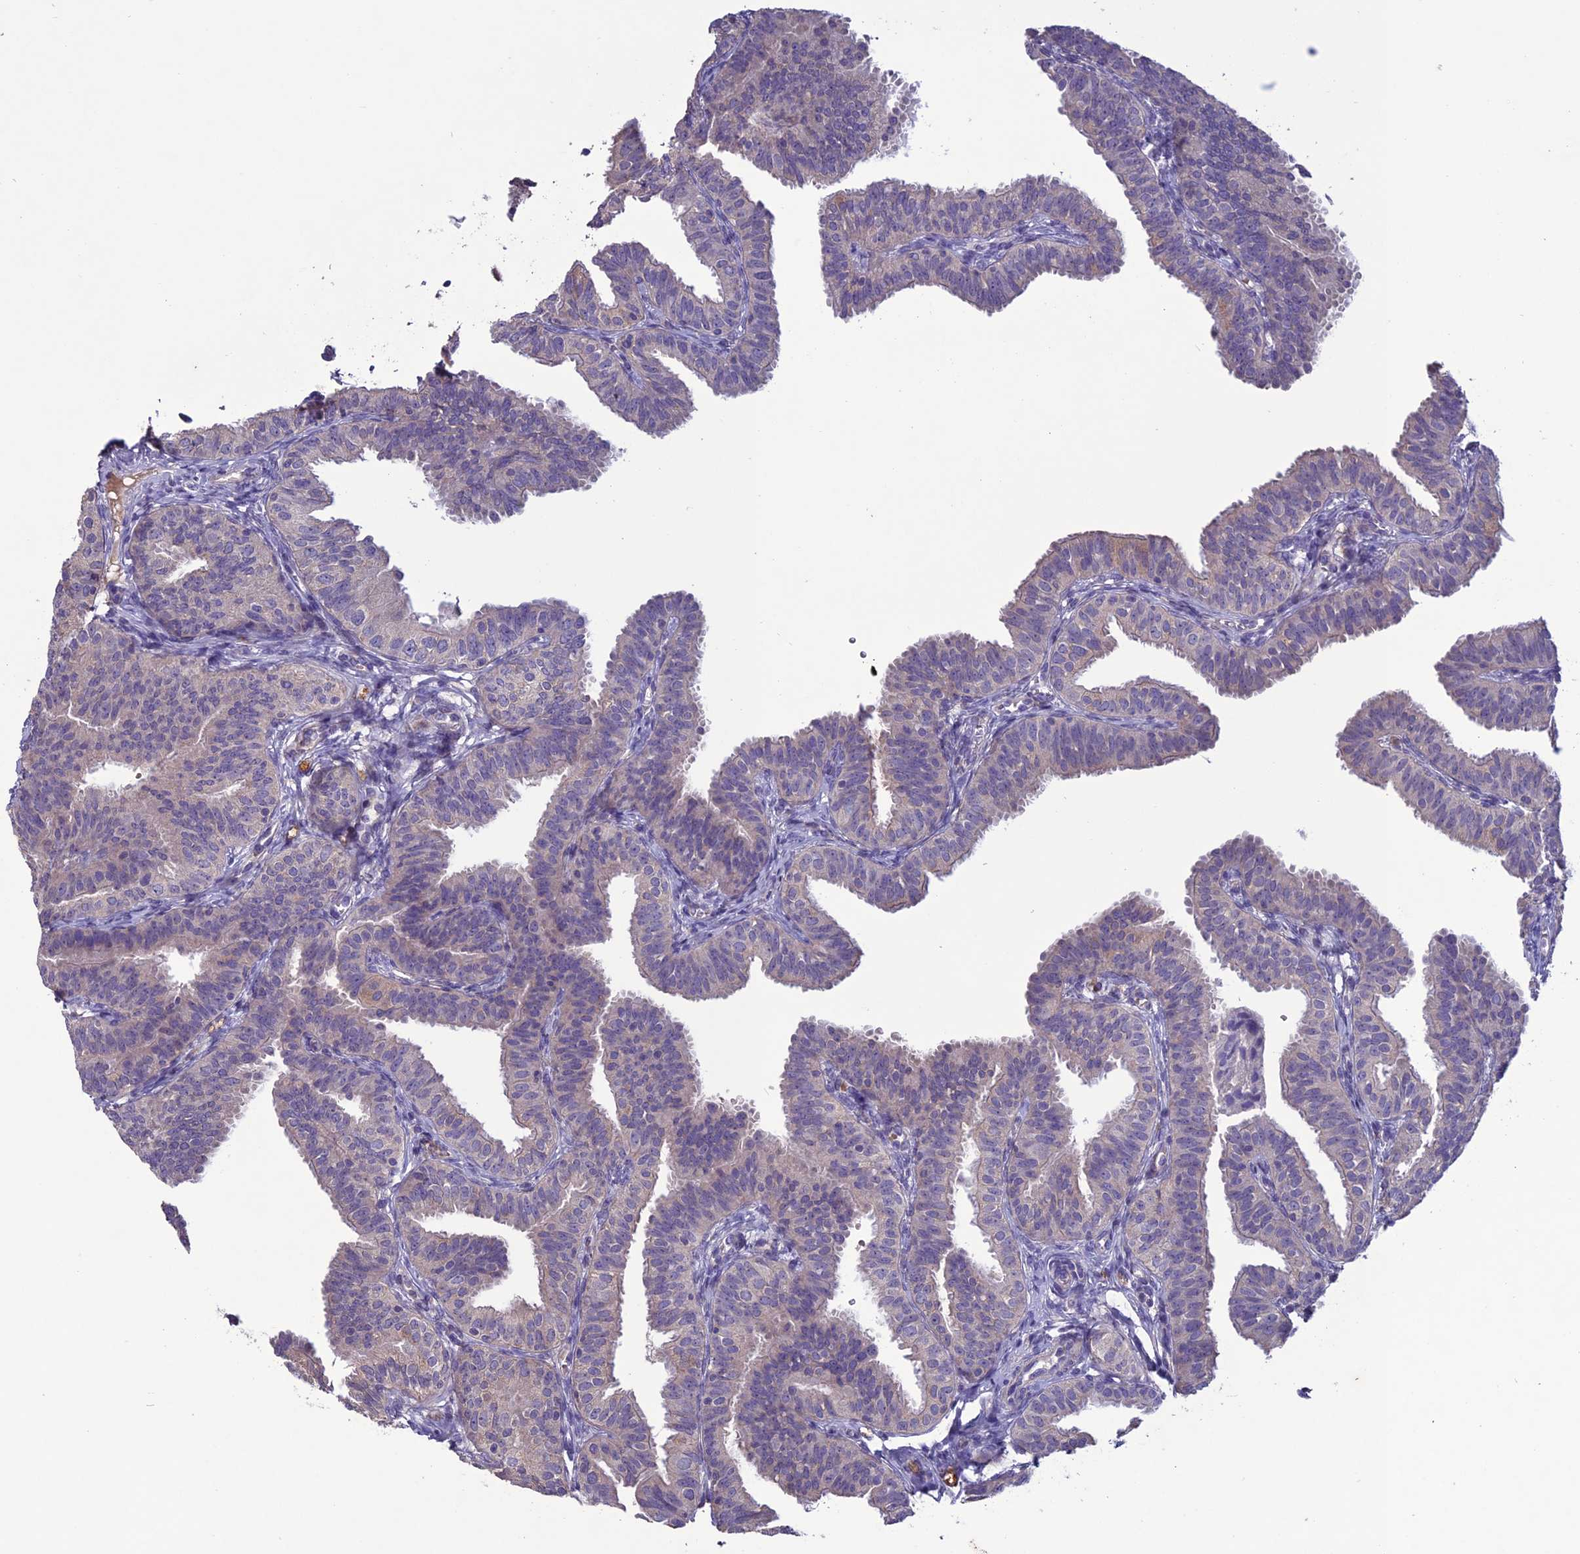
{"staining": {"intensity": "weak", "quantity": "<25%", "location": "cytoplasmic/membranous"}, "tissue": "fallopian tube", "cell_type": "Glandular cells", "image_type": "normal", "snomed": [{"axis": "morphology", "description": "Normal tissue, NOS"}, {"axis": "topography", "description": "Fallopian tube"}], "caption": "IHC histopathology image of benign fallopian tube: human fallopian tube stained with DAB exhibits no significant protein staining in glandular cells.", "gene": "C2orf76", "patient": {"sex": "female", "age": 35}}